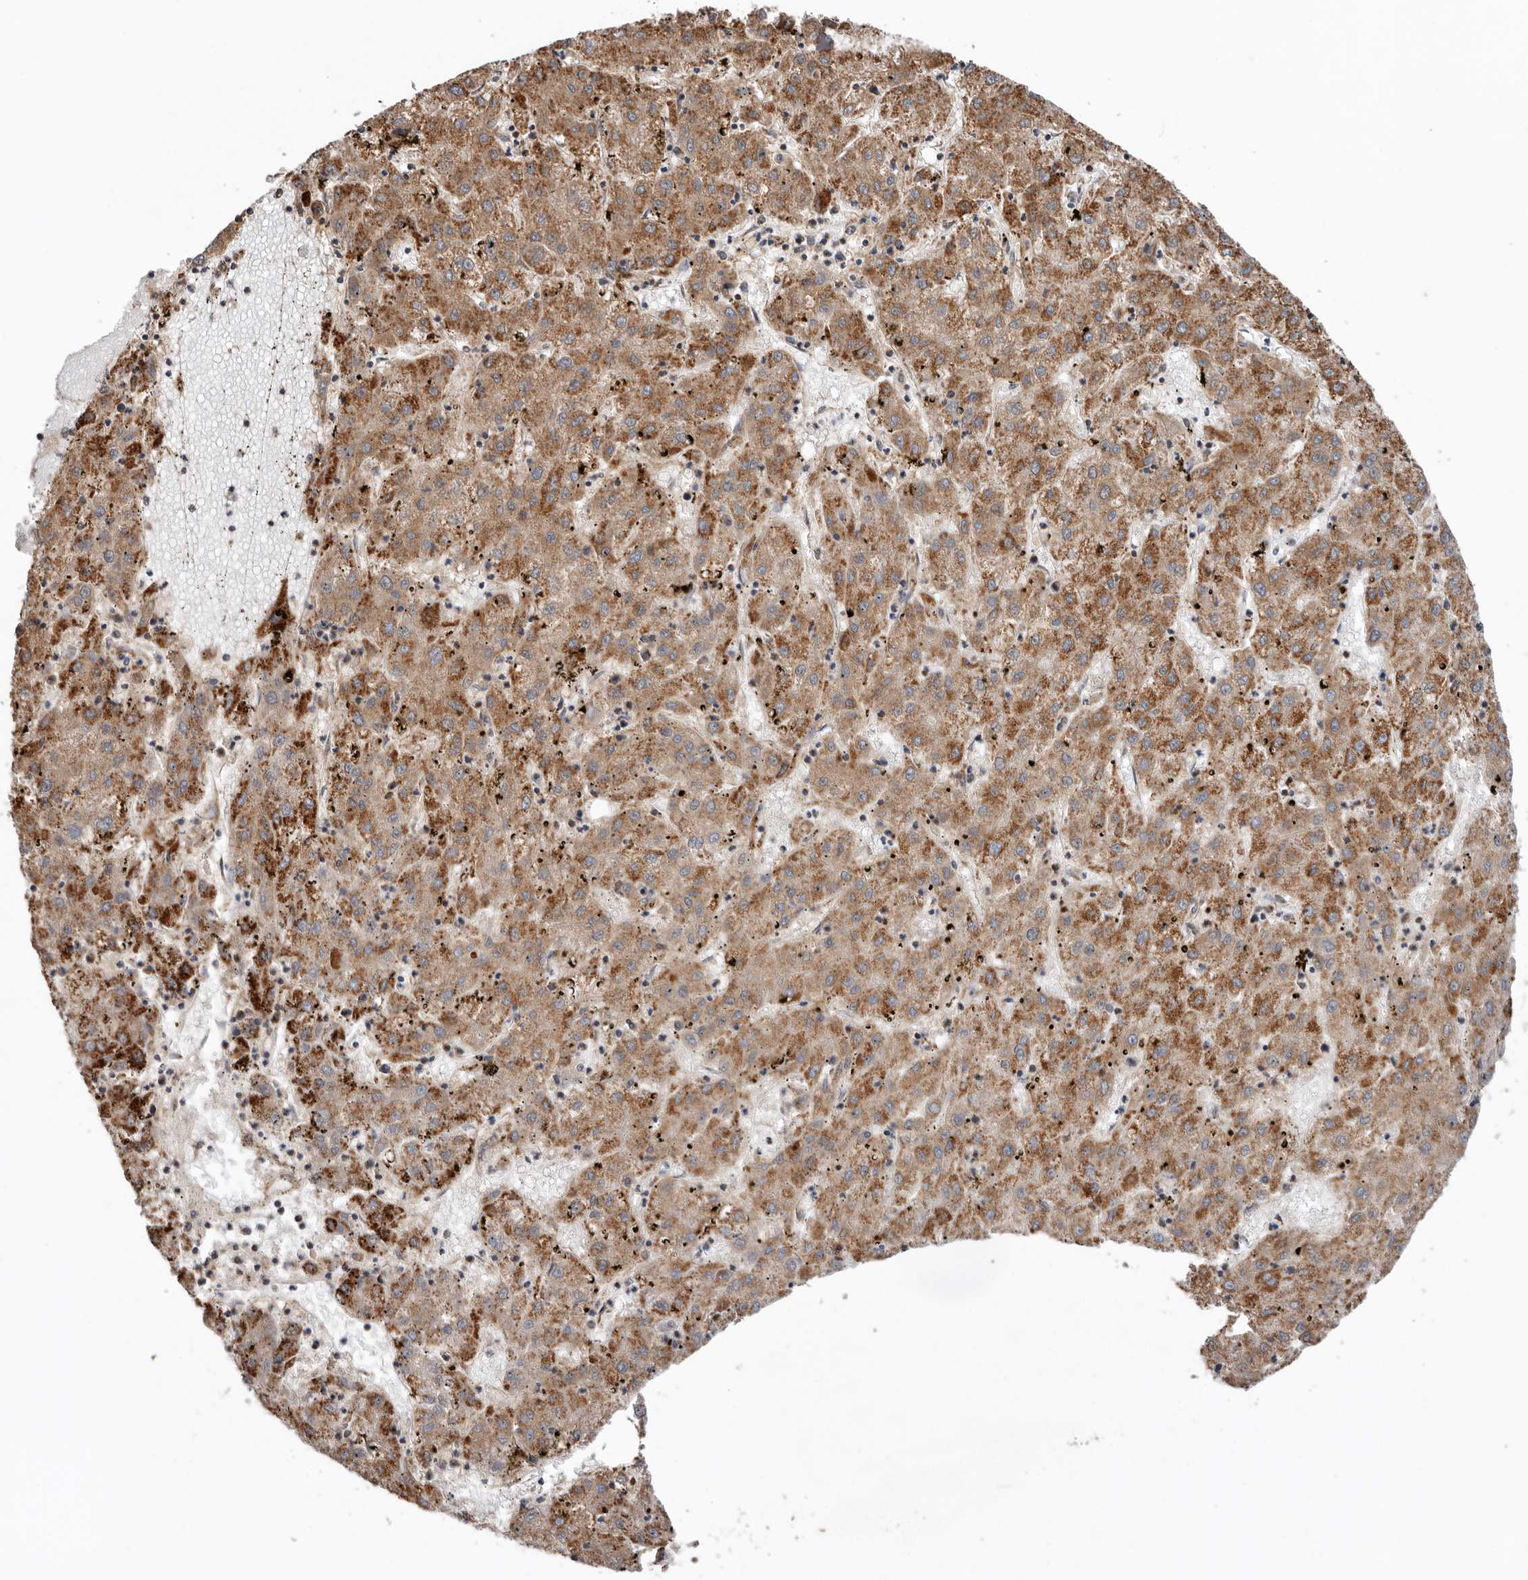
{"staining": {"intensity": "moderate", "quantity": ">75%", "location": "cytoplasmic/membranous"}, "tissue": "liver cancer", "cell_type": "Tumor cells", "image_type": "cancer", "snomed": [{"axis": "morphology", "description": "Carcinoma, Hepatocellular, NOS"}, {"axis": "topography", "description": "Liver"}], "caption": "Protein expression by immunohistochemistry (IHC) demonstrates moderate cytoplasmic/membranous staining in approximately >75% of tumor cells in liver cancer (hepatocellular carcinoma).", "gene": "PROKR1", "patient": {"sex": "male", "age": 72}}